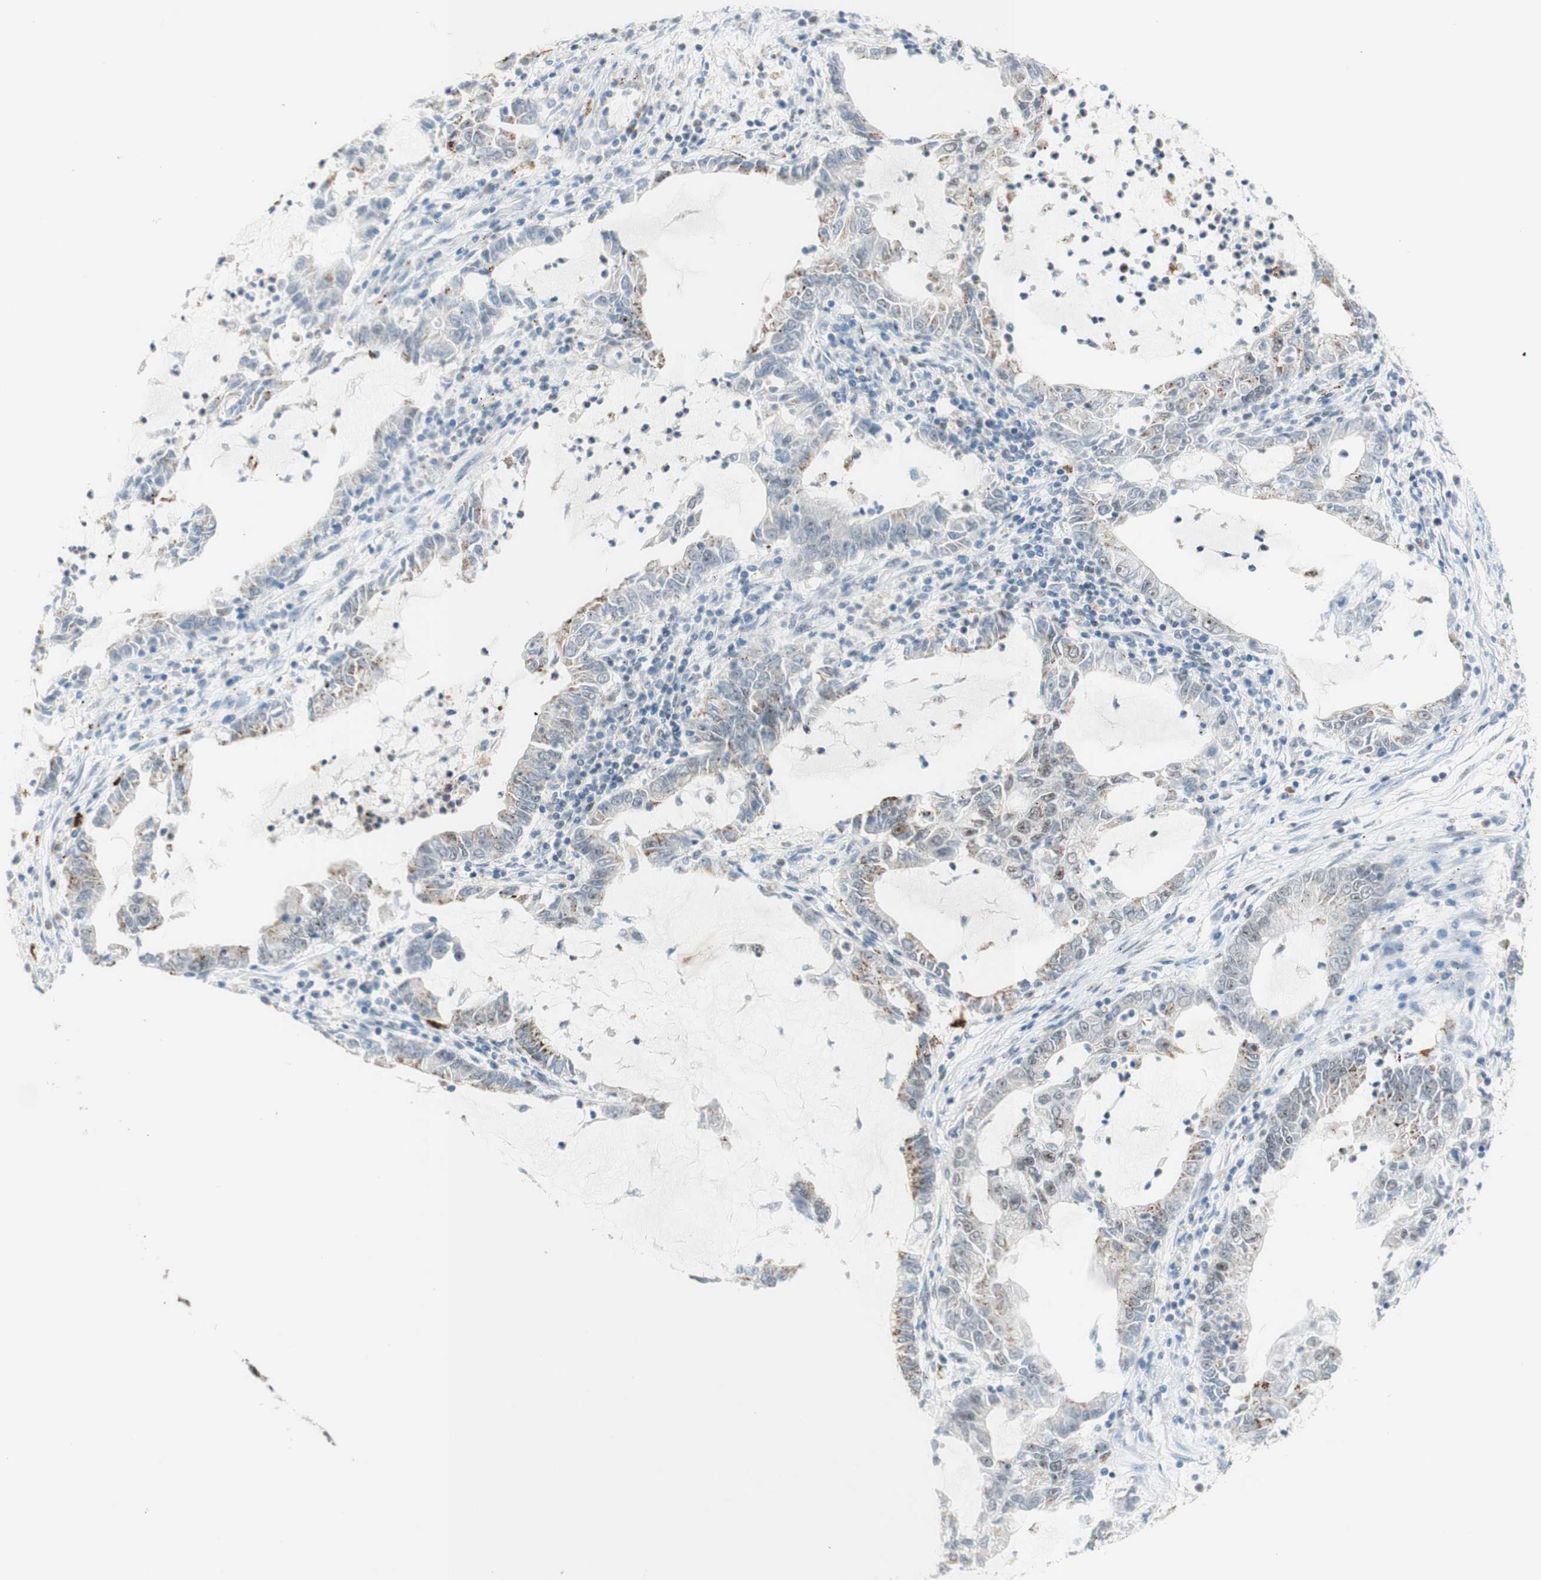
{"staining": {"intensity": "negative", "quantity": "none", "location": "none"}, "tissue": "lung cancer", "cell_type": "Tumor cells", "image_type": "cancer", "snomed": [{"axis": "morphology", "description": "Adenocarcinoma, NOS"}, {"axis": "topography", "description": "Lung"}], "caption": "Immunohistochemical staining of adenocarcinoma (lung) demonstrates no significant staining in tumor cells.", "gene": "PRPF19", "patient": {"sex": "female", "age": 51}}